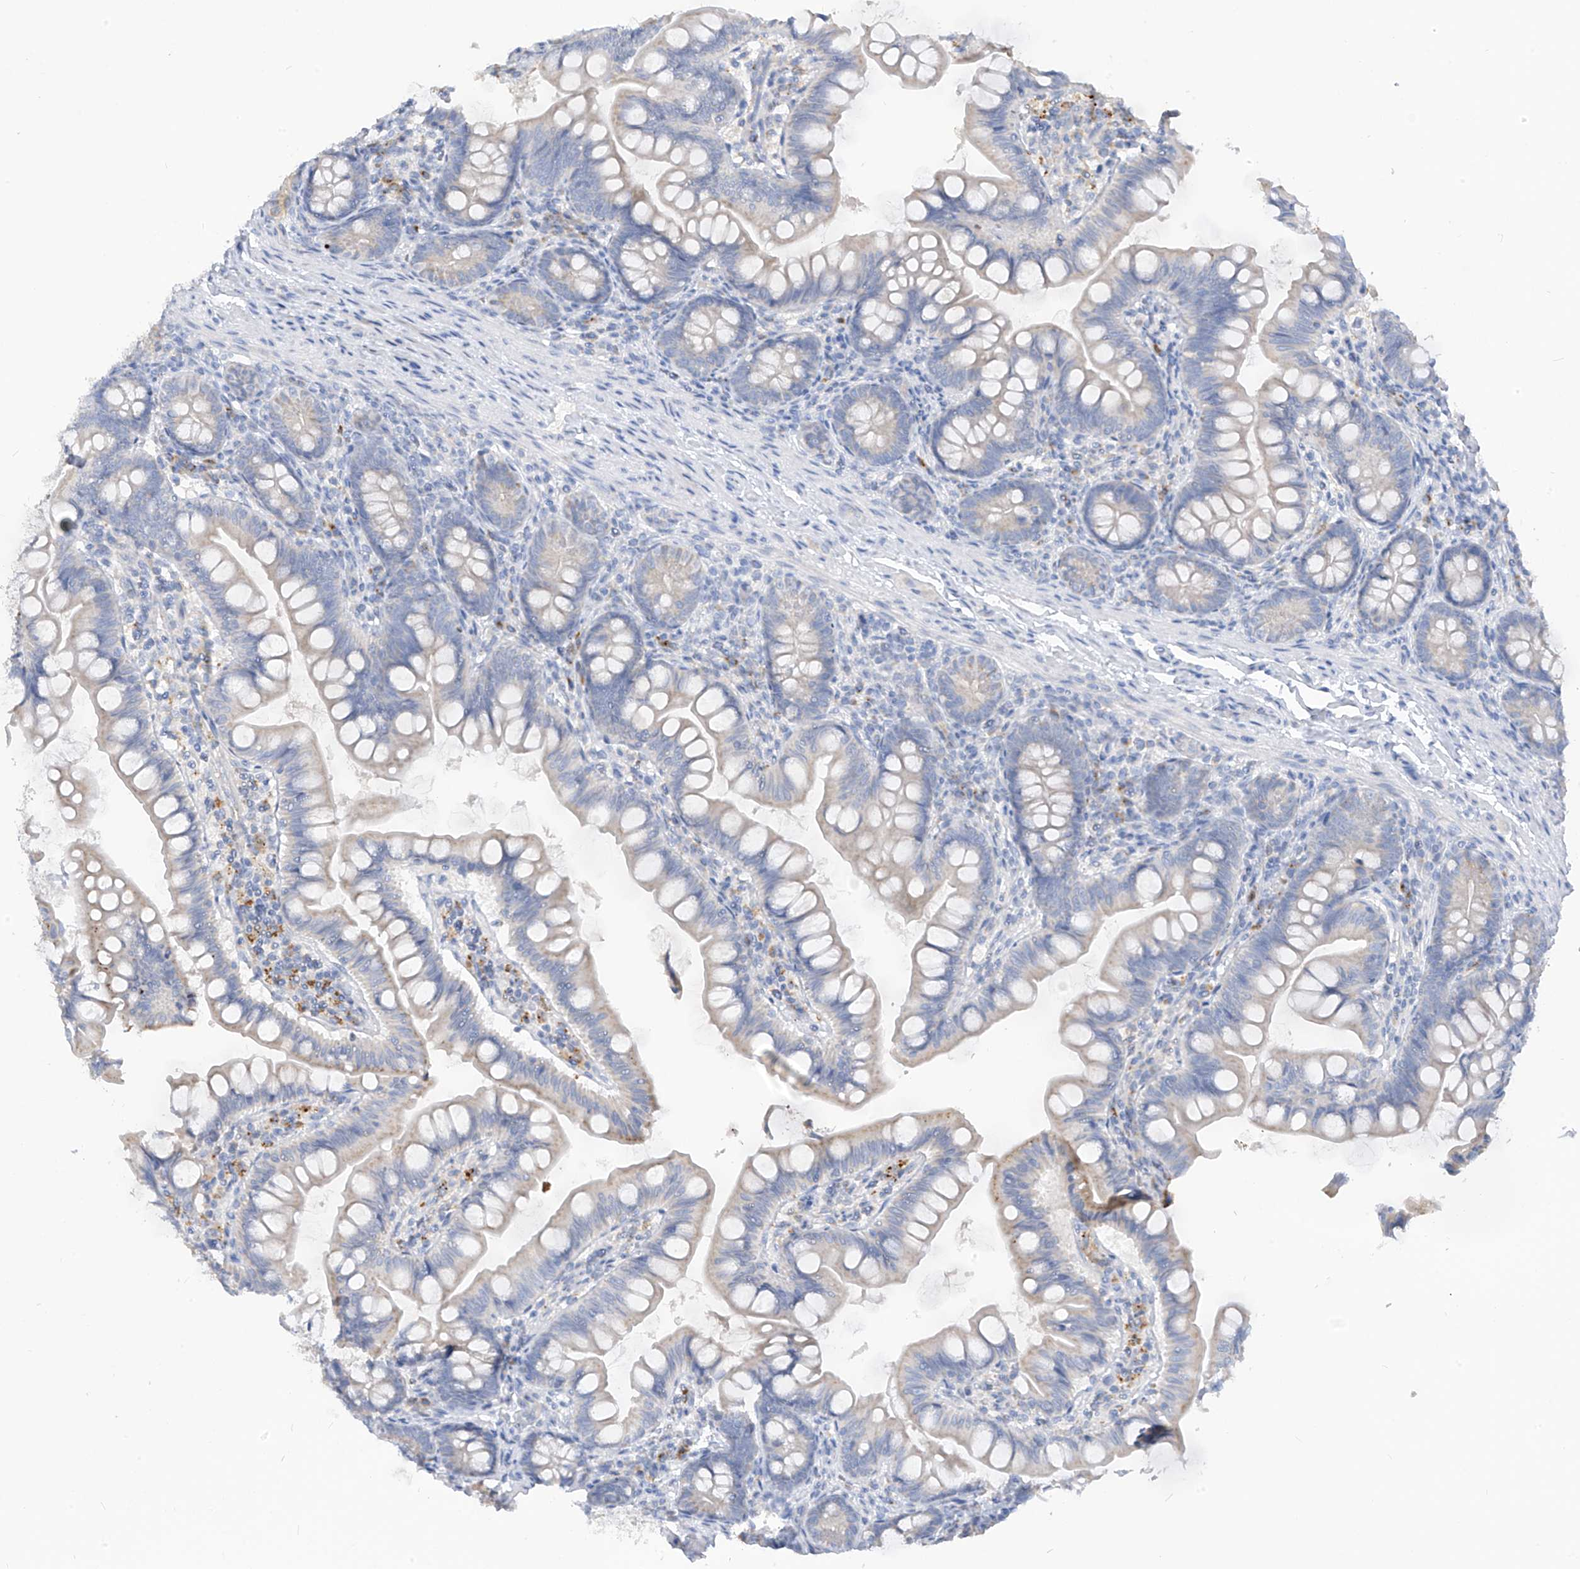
{"staining": {"intensity": "weak", "quantity": "<25%", "location": "cytoplasmic/membranous"}, "tissue": "small intestine", "cell_type": "Glandular cells", "image_type": "normal", "snomed": [{"axis": "morphology", "description": "Normal tissue, NOS"}, {"axis": "topography", "description": "Small intestine"}], "caption": "Immunohistochemistry (IHC) micrograph of benign small intestine stained for a protein (brown), which reveals no positivity in glandular cells.", "gene": "ZNF404", "patient": {"sex": "male", "age": 7}}